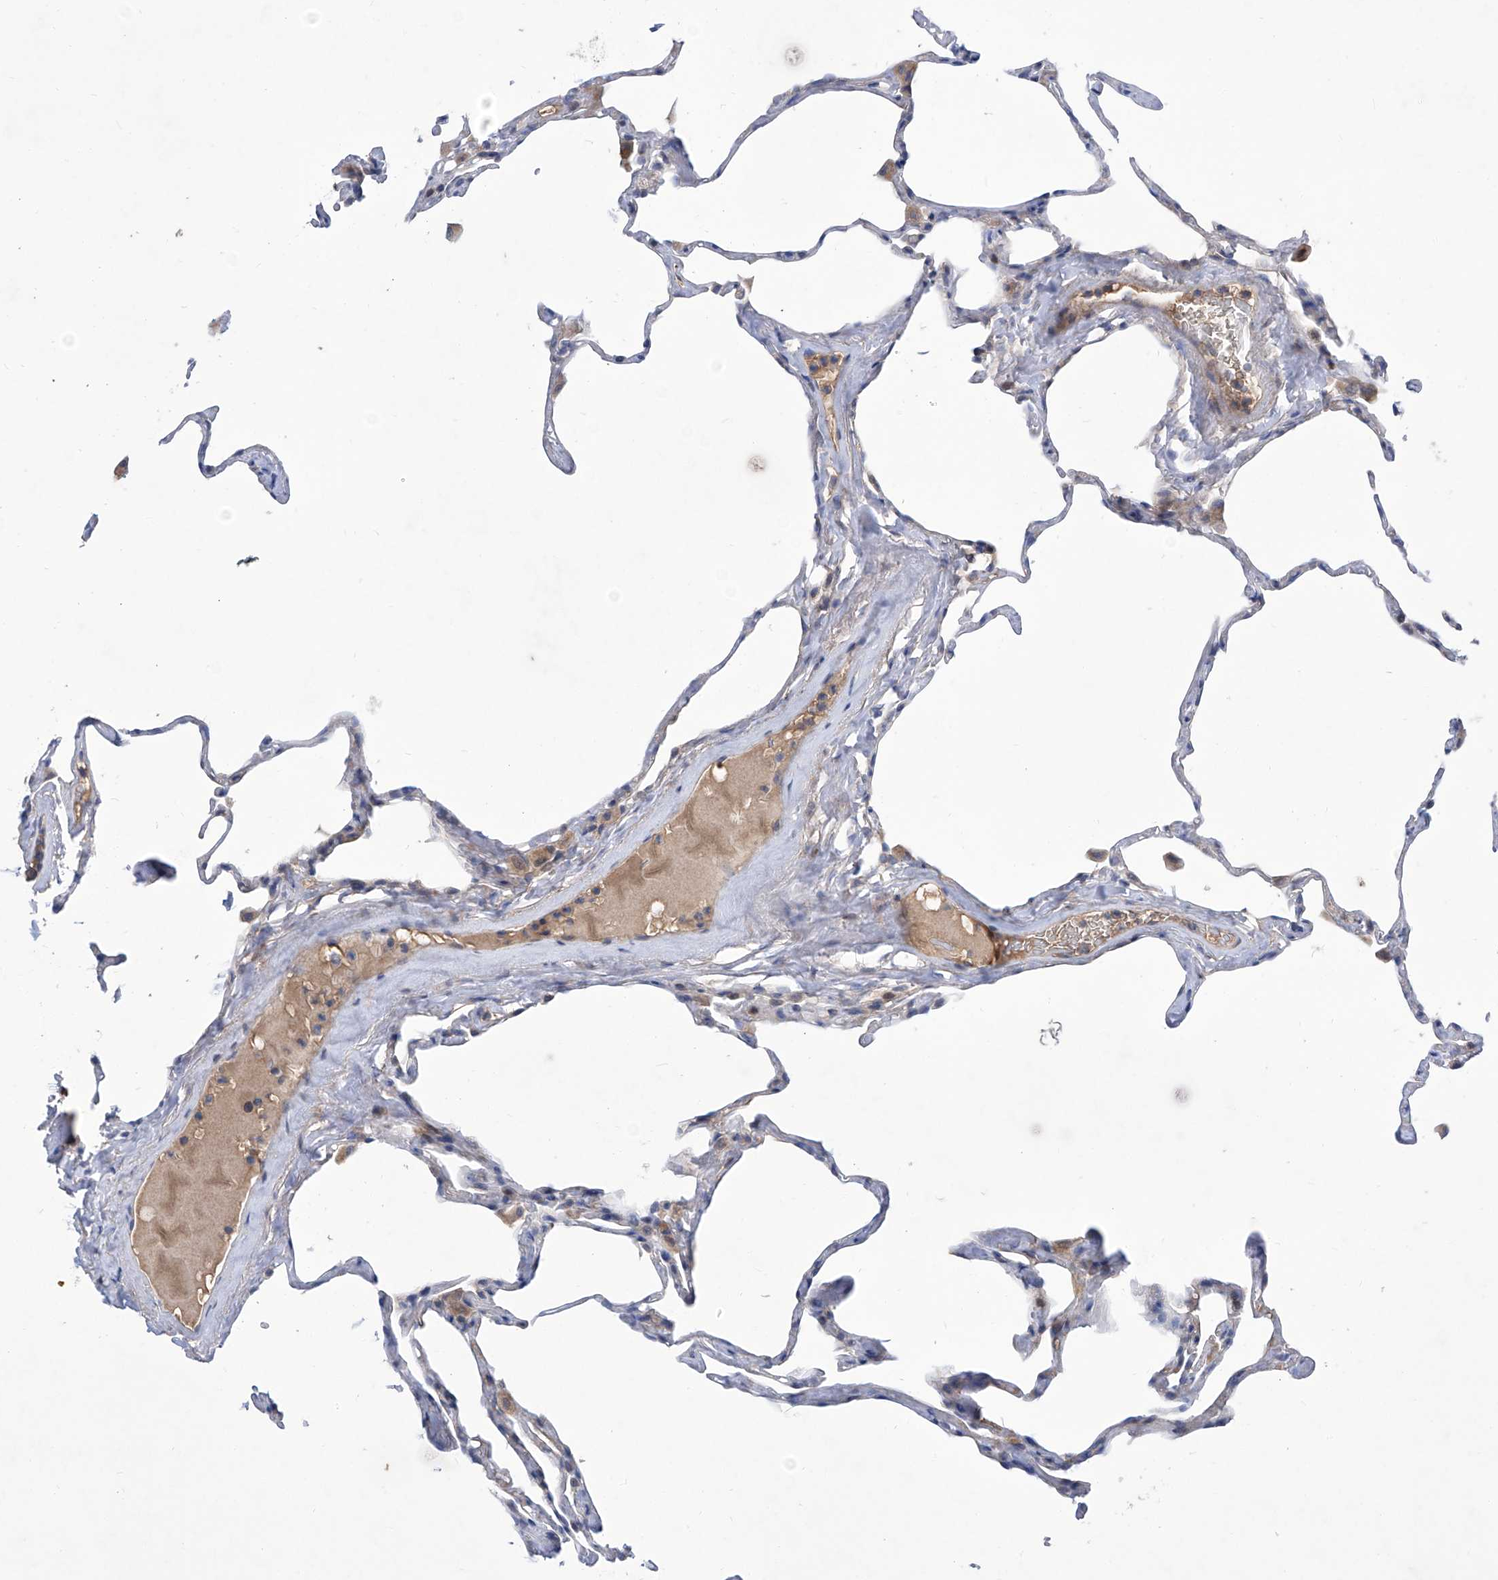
{"staining": {"intensity": "negative", "quantity": "none", "location": "none"}, "tissue": "lung", "cell_type": "Alveolar cells", "image_type": "normal", "snomed": [{"axis": "morphology", "description": "Normal tissue, NOS"}, {"axis": "topography", "description": "Lung"}], "caption": "Photomicrograph shows no significant protein staining in alveolar cells of normal lung. The staining is performed using DAB brown chromogen with nuclei counter-stained in using hematoxylin.", "gene": "SRBD1", "patient": {"sex": "male", "age": 65}}